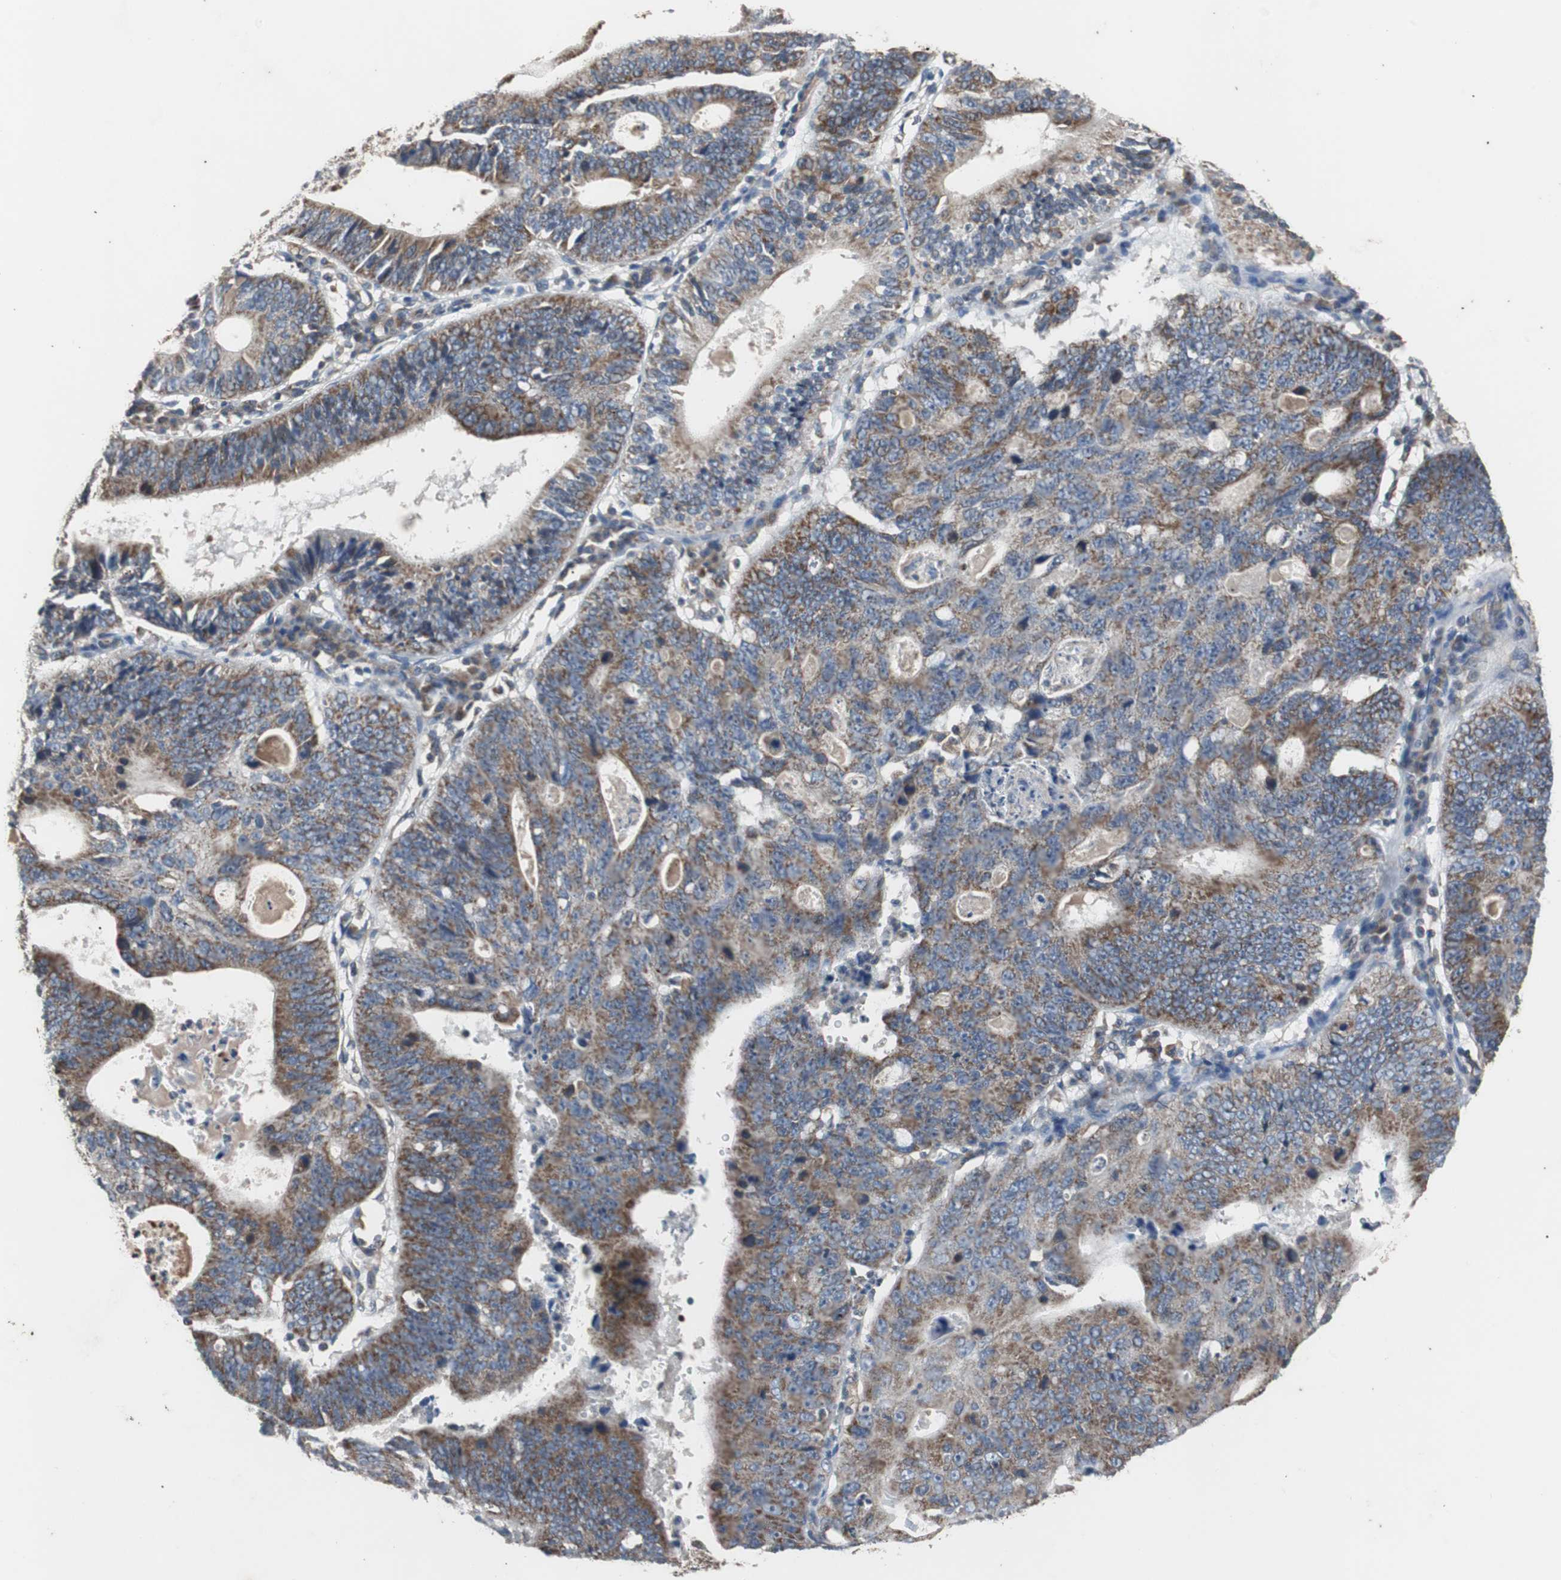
{"staining": {"intensity": "moderate", "quantity": ">75%", "location": "cytoplasmic/membranous"}, "tissue": "stomach cancer", "cell_type": "Tumor cells", "image_type": "cancer", "snomed": [{"axis": "morphology", "description": "Adenocarcinoma, NOS"}, {"axis": "topography", "description": "Stomach"}], "caption": "A histopathology image showing moderate cytoplasmic/membranous expression in approximately >75% of tumor cells in stomach cancer, as visualized by brown immunohistochemical staining.", "gene": "ACTR3", "patient": {"sex": "male", "age": 59}}